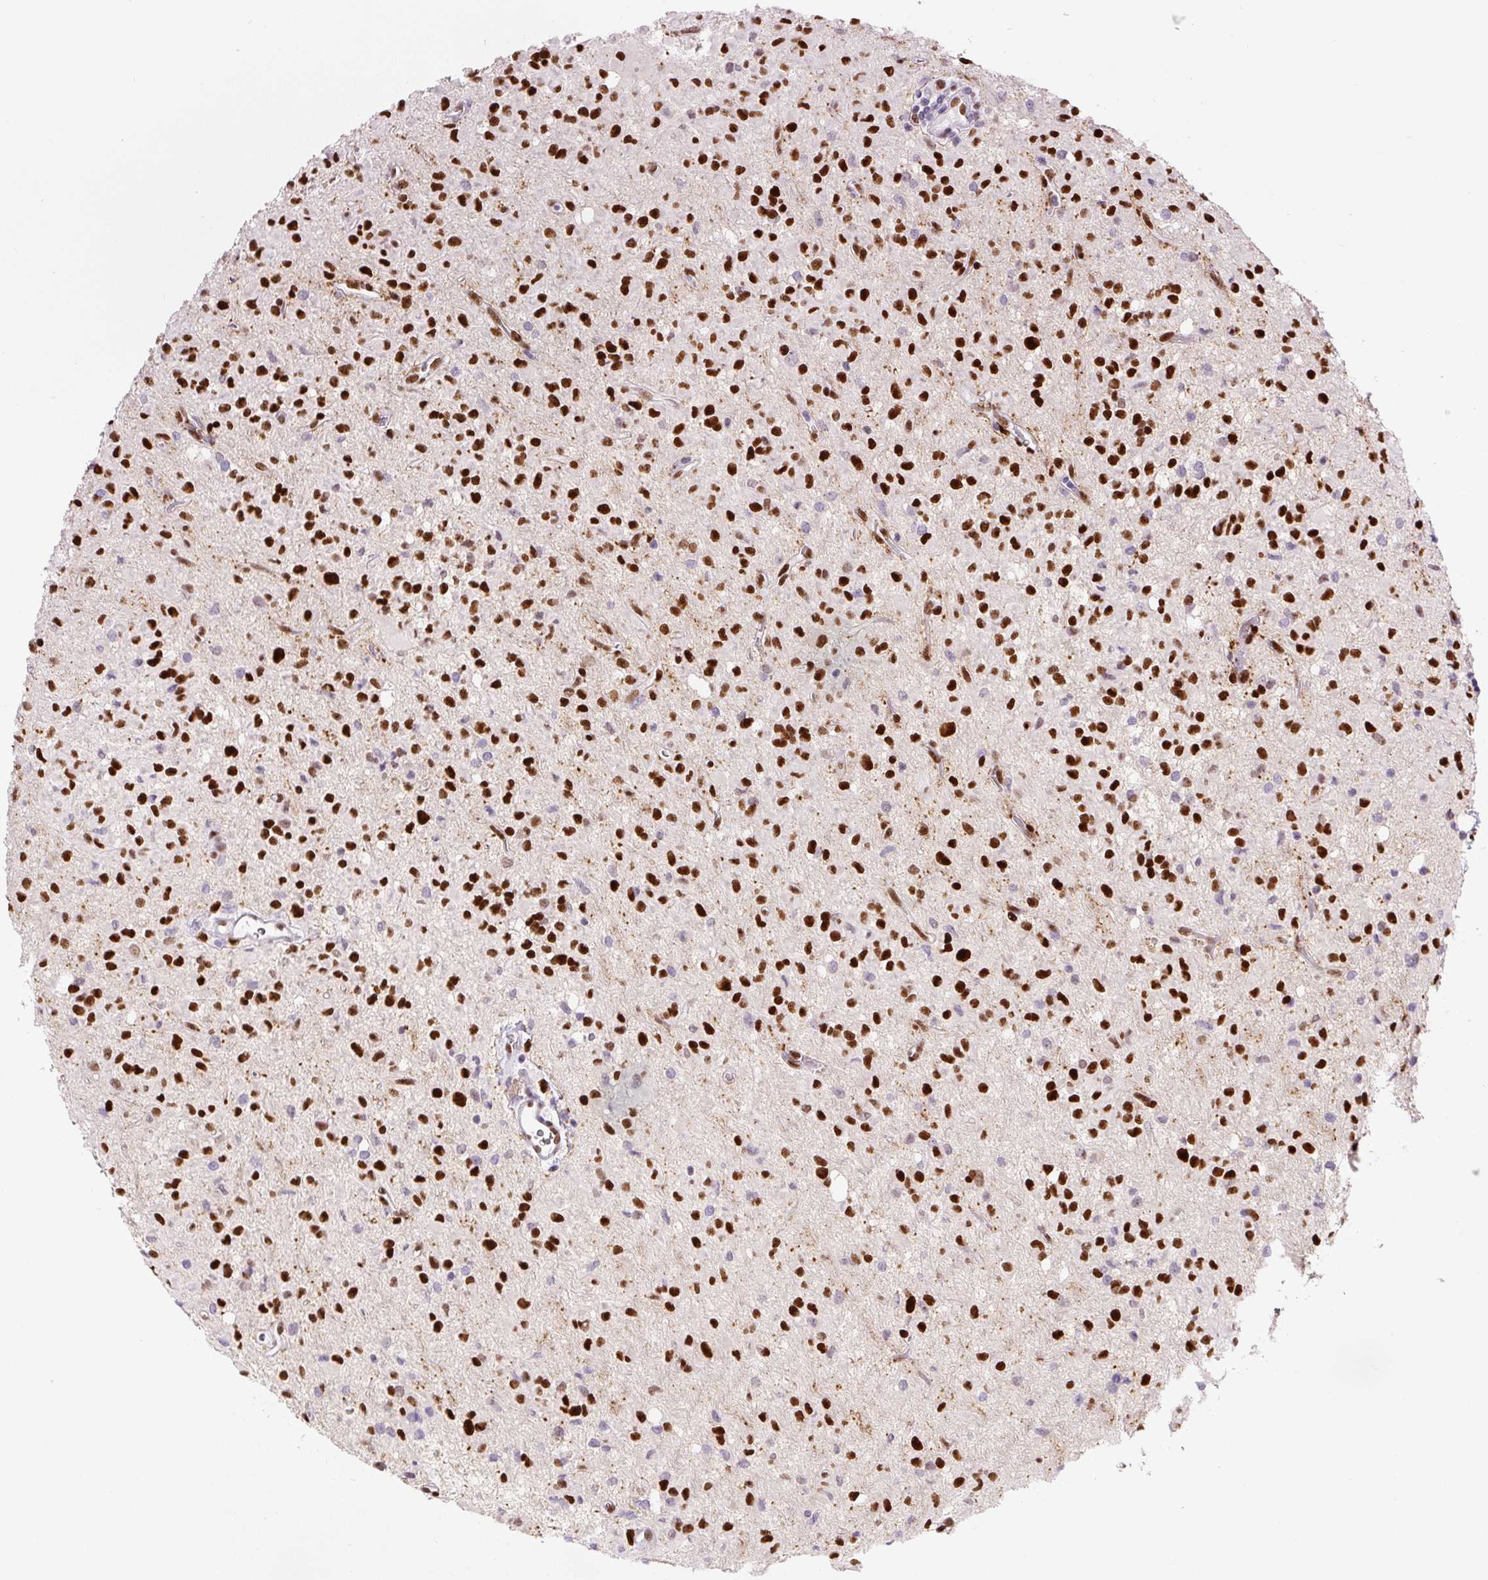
{"staining": {"intensity": "strong", "quantity": "25%-75%", "location": "nuclear"}, "tissue": "glioma", "cell_type": "Tumor cells", "image_type": "cancer", "snomed": [{"axis": "morphology", "description": "Glioma, malignant, Low grade"}, {"axis": "topography", "description": "Brain"}], "caption": "Human glioma stained with a protein marker shows strong staining in tumor cells.", "gene": "ZEB1", "patient": {"sex": "female", "age": 33}}